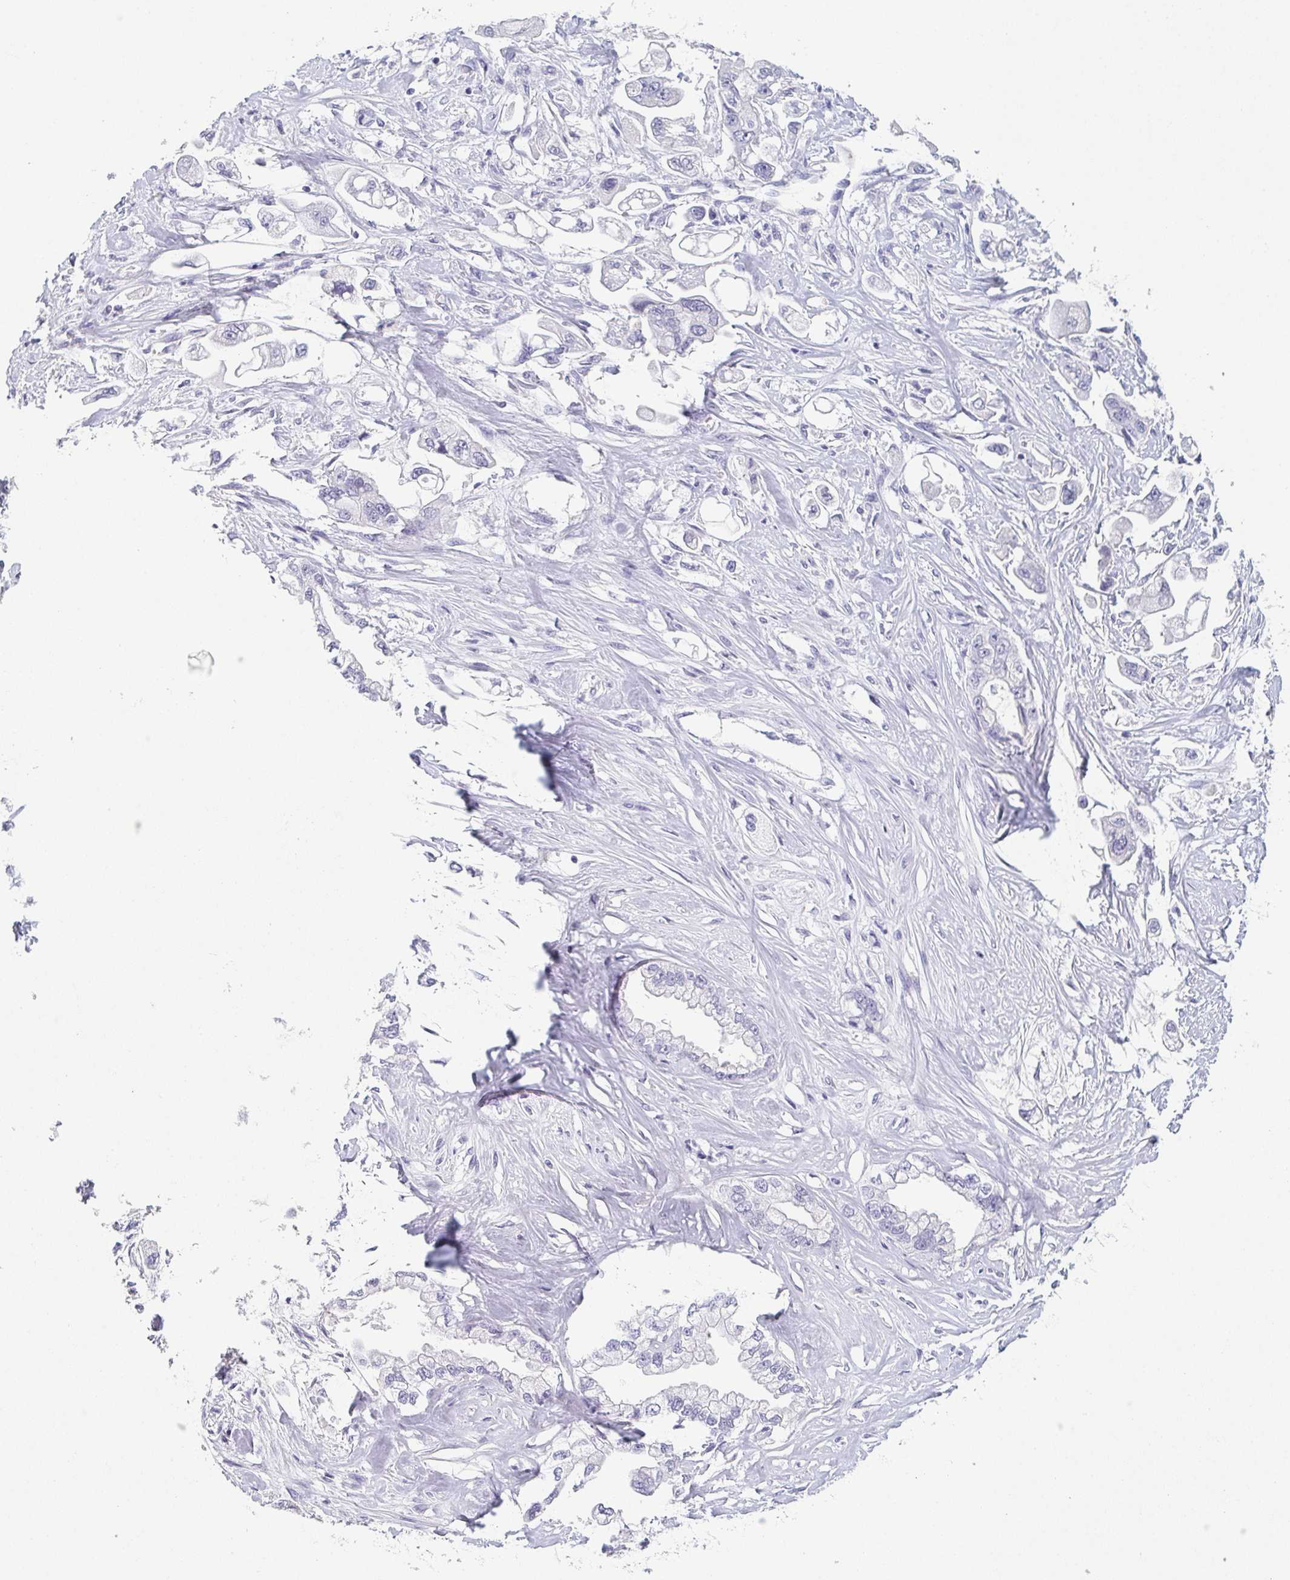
{"staining": {"intensity": "negative", "quantity": "none", "location": "none"}, "tissue": "stomach cancer", "cell_type": "Tumor cells", "image_type": "cancer", "snomed": [{"axis": "morphology", "description": "Adenocarcinoma, NOS"}, {"axis": "topography", "description": "Stomach"}], "caption": "This is a image of immunohistochemistry (IHC) staining of stomach cancer (adenocarcinoma), which shows no positivity in tumor cells.", "gene": "ITLN1", "patient": {"sex": "male", "age": 62}}